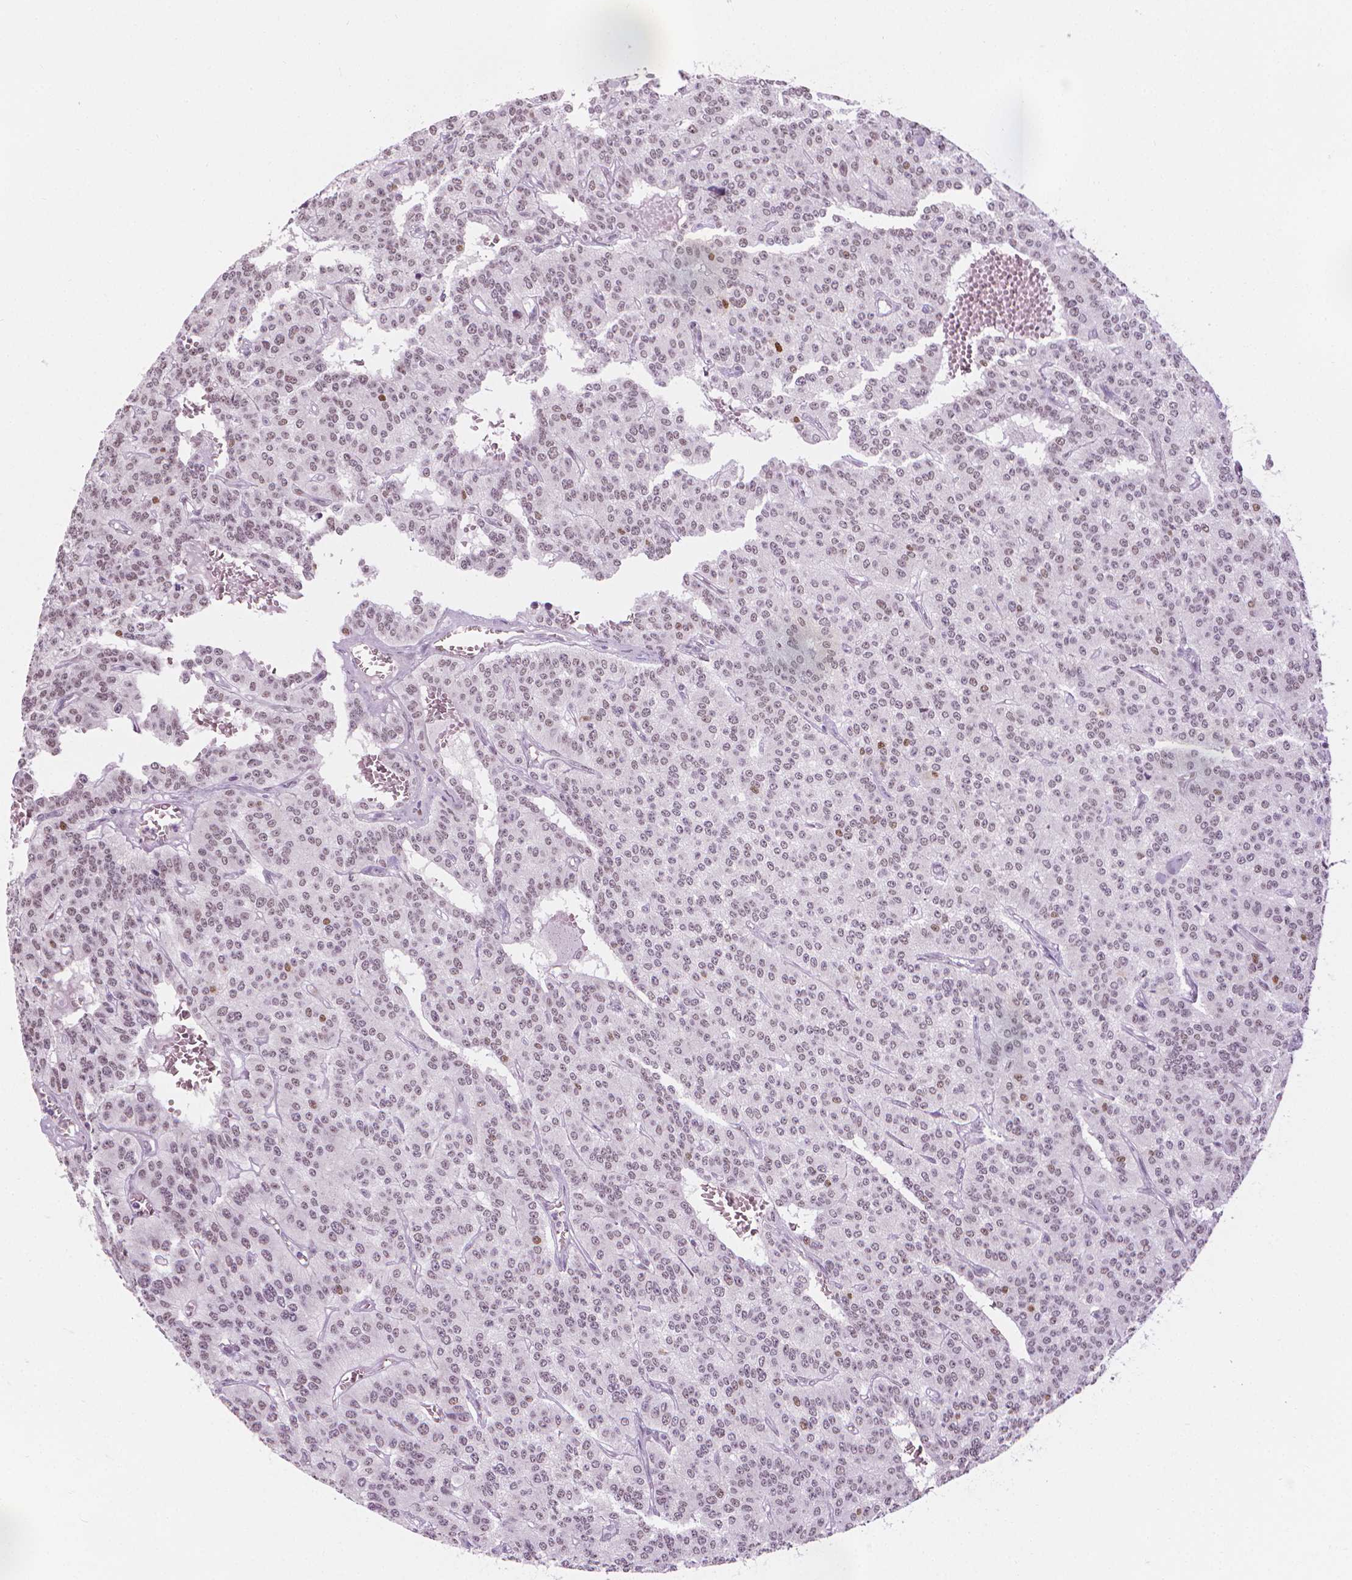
{"staining": {"intensity": "weak", "quantity": "25%-75%", "location": "nuclear"}, "tissue": "carcinoid", "cell_type": "Tumor cells", "image_type": "cancer", "snomed": [{"axis": "morphology", "description": "Carcinoid, malignant, NOS"}, {"axis": "topography", "description": "Lung"}], "caption": "An image of human carcinoid stained for a protein shows weak nuclear brown staining in tumor cells.", "gene": "CDKN1C", "patient": {"sex": "female", "age": 71}}